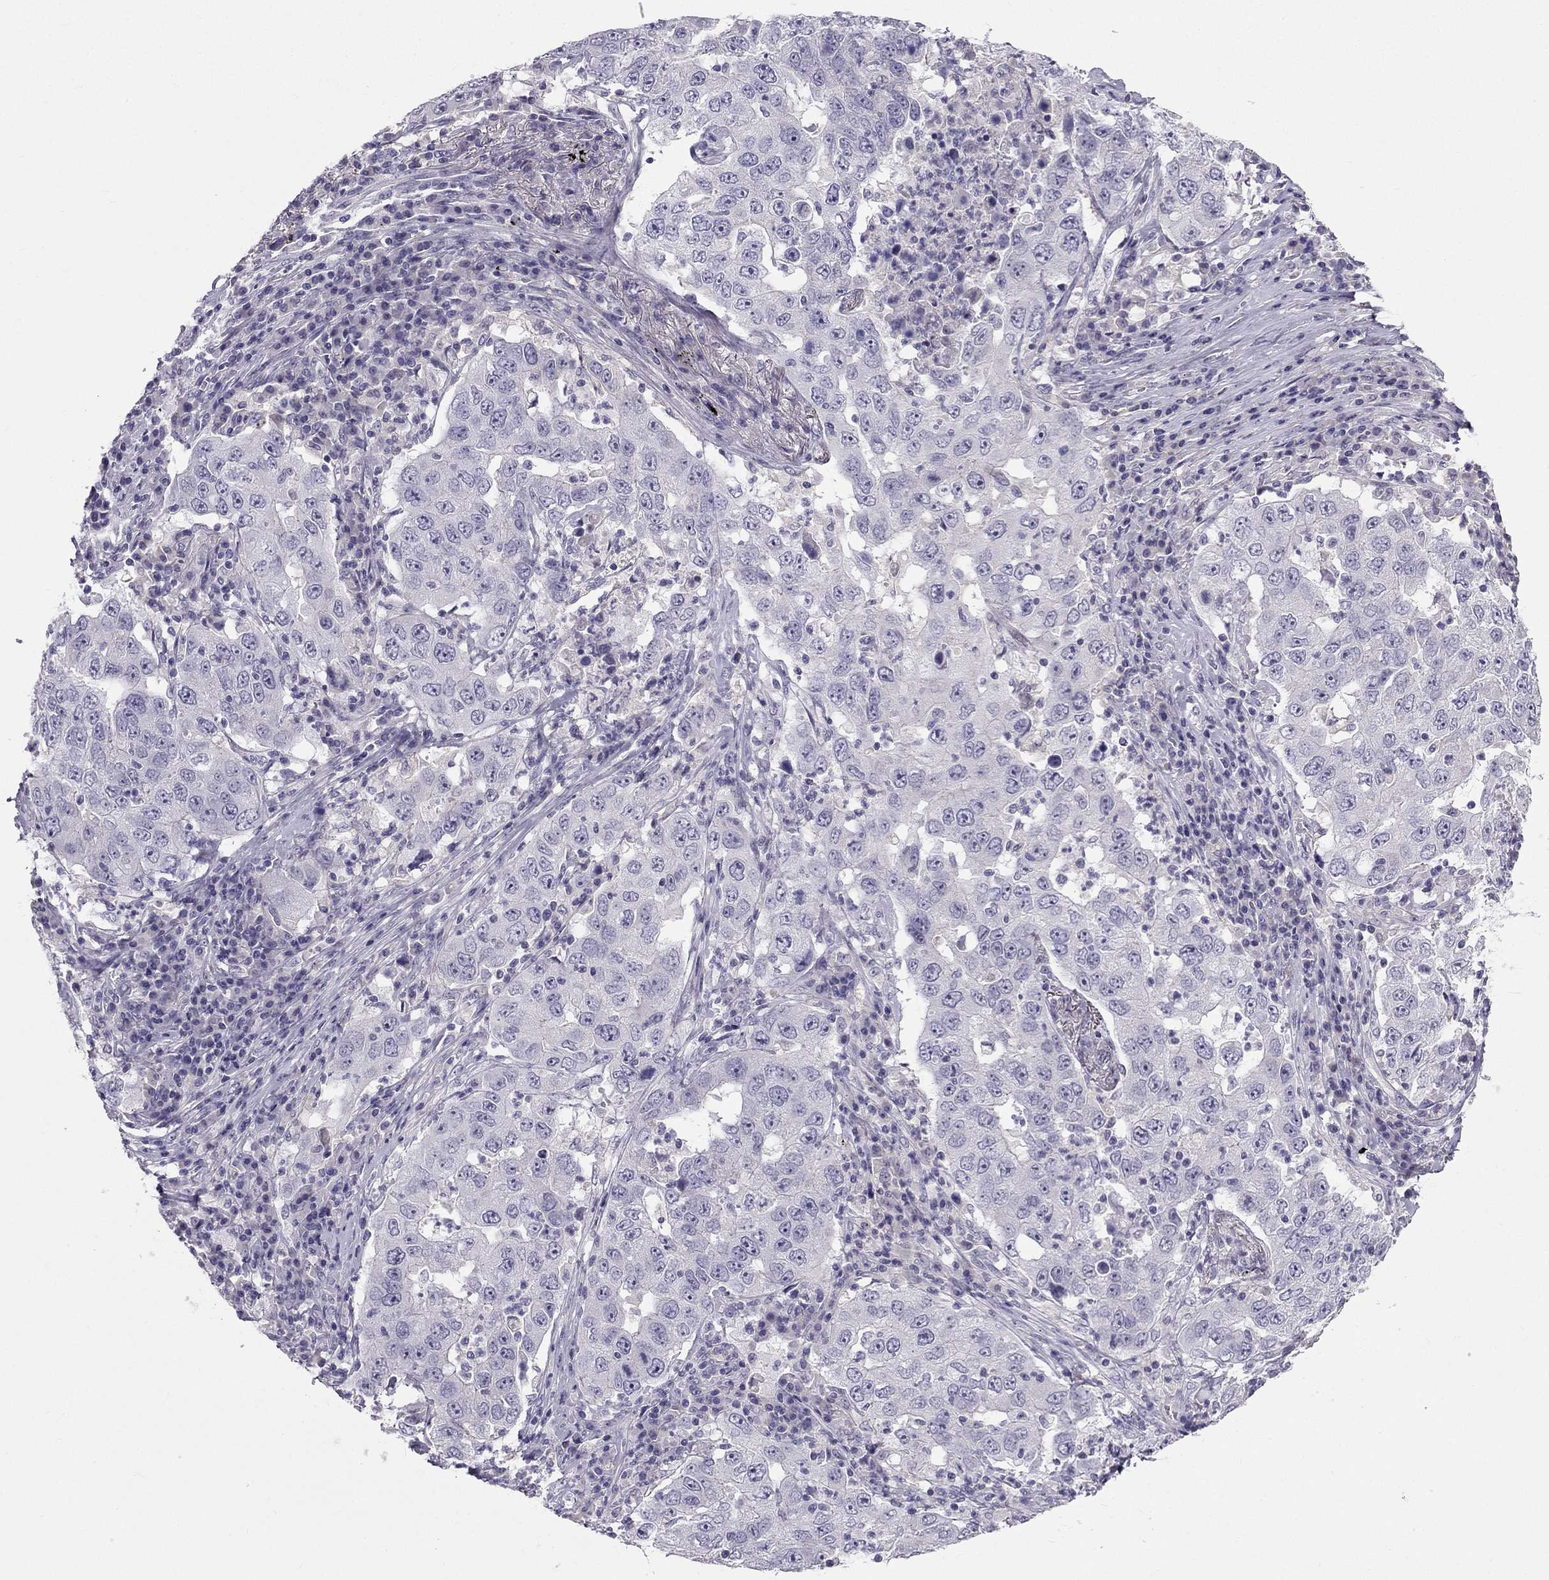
{"staining": {"intensity": "negative", "quantity": "none", "location": "none"}, "tissue": "lung cancer", "cell_type": "Tumor cells", "image_type": "cancer", "snomed": [{"axis": "morphology", "description": "Adenocarcinoma, NOS"}, {"axis": "topography", "description": "Lung"}], "caption": "A photomicrograph of adenocarcinoma (lung) stained for a protein displays no brown staining in tumor cells.", "gene": "LMTK3", "patient": {"sex": "male", "age": 73}}